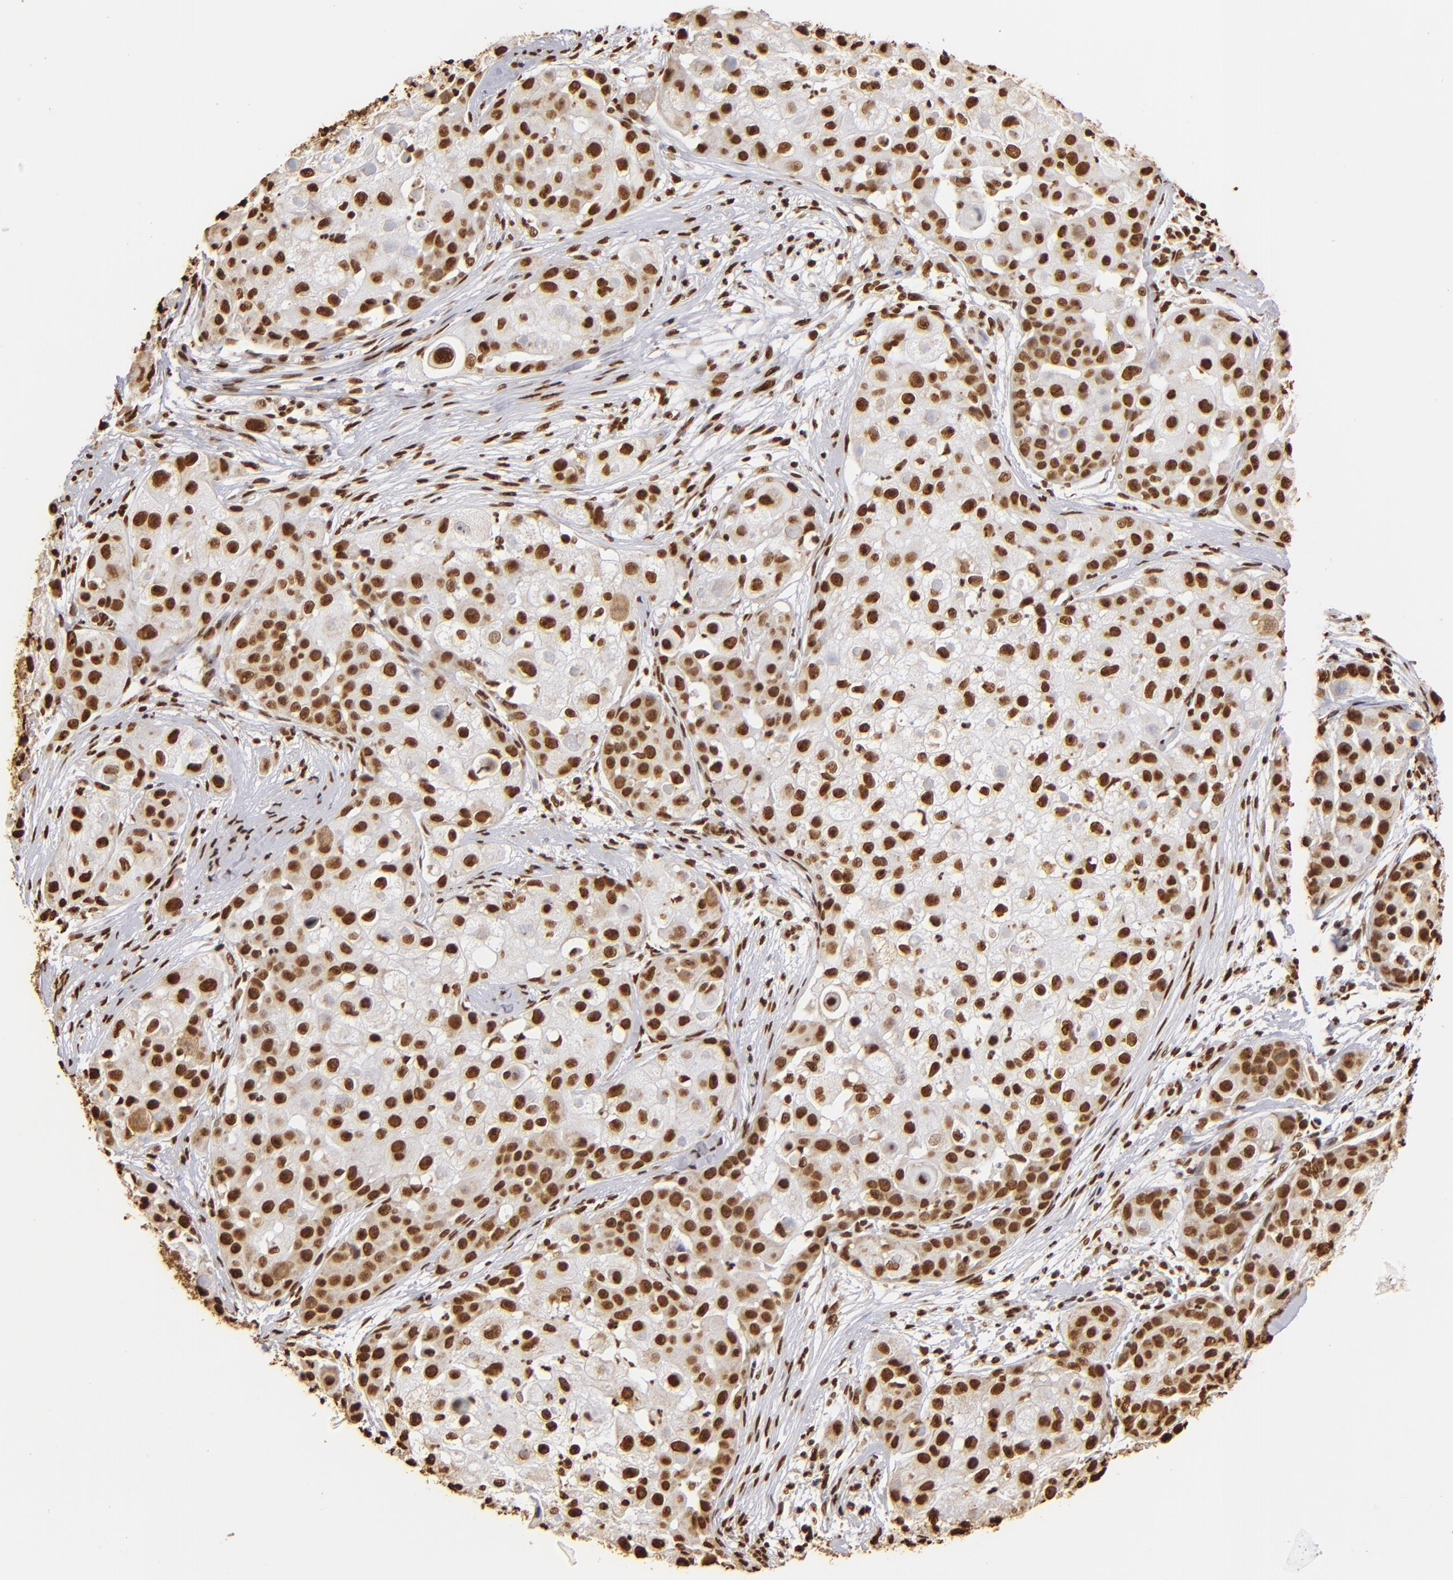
{"staining": {"intensity": "strong", "quantity": ">75%", "location": "nuclear"}, "tissue": "skin cancer", "cell_type": "Tumor cells", "image_type": "cancer", "snomed": [{"axis": "morphology", "description": "Squamous cell carcinoma, NOS"}, {"axis": "topography", "description": "Skin"}], "caption": "Tumor cells reveal high levels of strong nuclear staining in approximately >75% of cells in skin cancer. The protein of interest is shown in brown color, while the nuclei are stained blue.", "gene": "ILF3", "patient": {"sex": "female", "age": 57}}